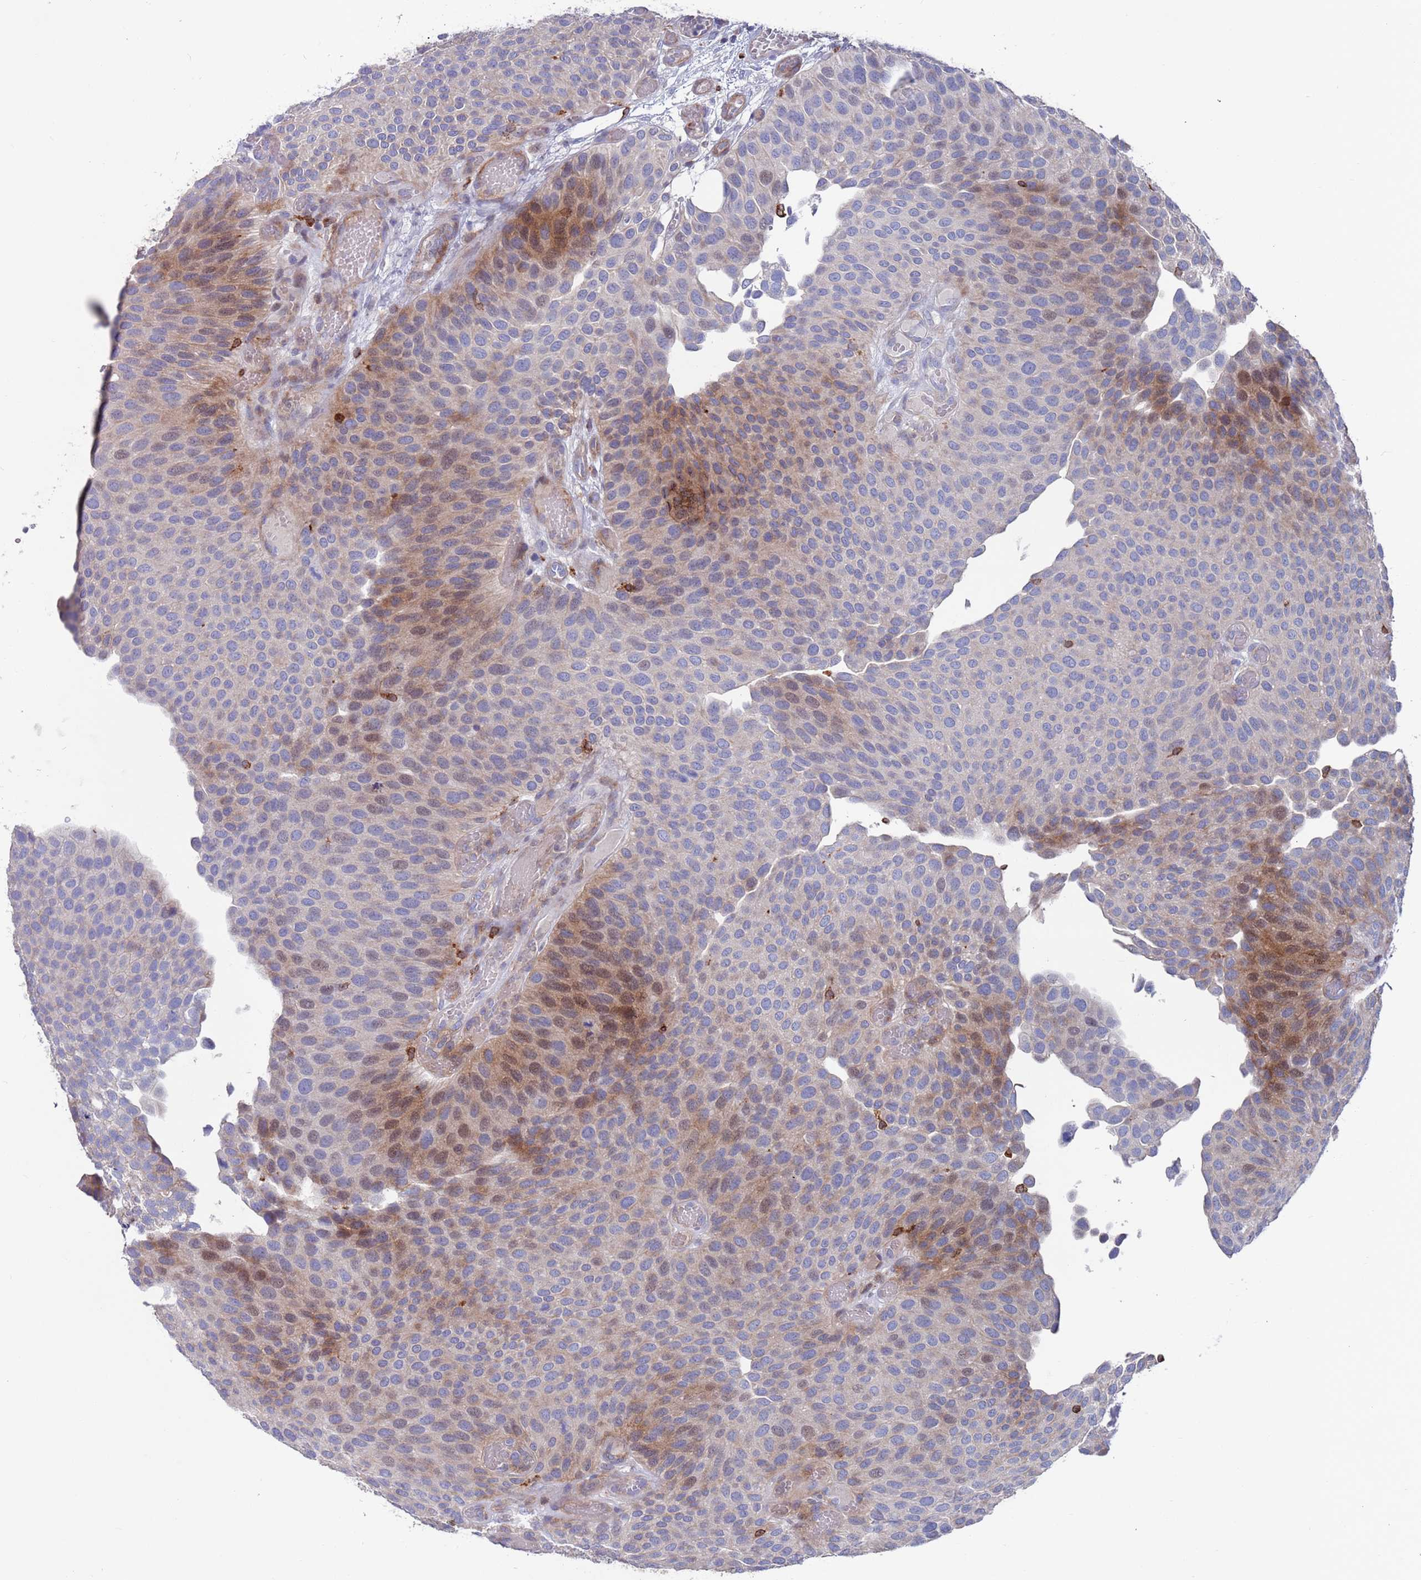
{"staining": {"intensity": "moderate", "quantity": "<25%", "location": "cytoplasmic/membranous"}, "tissue": "urothelial cancer", "cell_type": "Tumor cells", "image_type": "cancer", "snomed": [{"axis": "morphology", "description": "Urothelial carcinoma, Low grade"}, {"axis": "topography", "description": "Urinary bladder"}], "caption": "Urothelial cancer stained with a brown dye shows moderate cytoplasmic/membranous positive positivity in approximately <25% of tumor cells.", "gene": "GREB1L", "patient": {"sex": "male", "age": 89}}